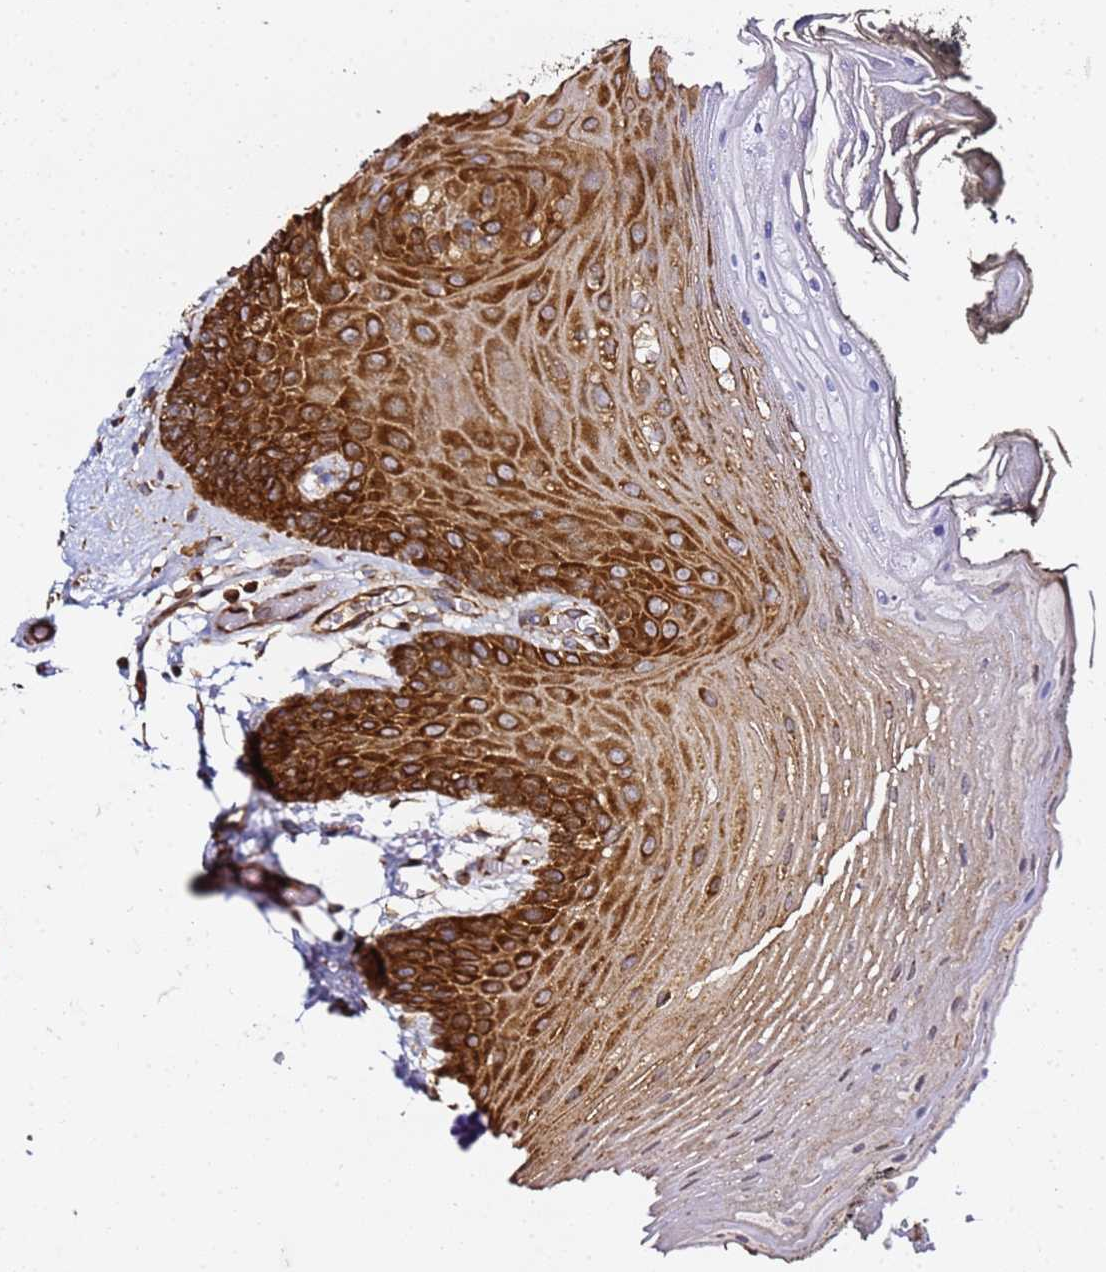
{"staining": {"intensity": "strong", "quantity": ">75%", "location": "cytoplasmic/membranous"}, "tissue": "oral mucosa", "cell_type": "Squamous epithelial cells", "image_type": "normal", "snomed": [{"axis": "morphology", "description": "Normal tissue, NOS"}, {"axis": "morphology", "description": "Squamous cell carcinoma, NOS"}, {"axis": "topography", "description": "Oral tissue"}, {"axis": "topography", "description": "Head-Neck"}], "caption": "Squamous epithelial cells display high levels of strong cytoplasmic/membranous staining in approximately >75% of cells in normal oral mucosa. The staining is performed using DAB brown chromogen to label protein expression. The nuclei are counter-stained blue using hematoxylin.", "gene": "TPST1", "patient": {"sex": "female", "age": 81}}